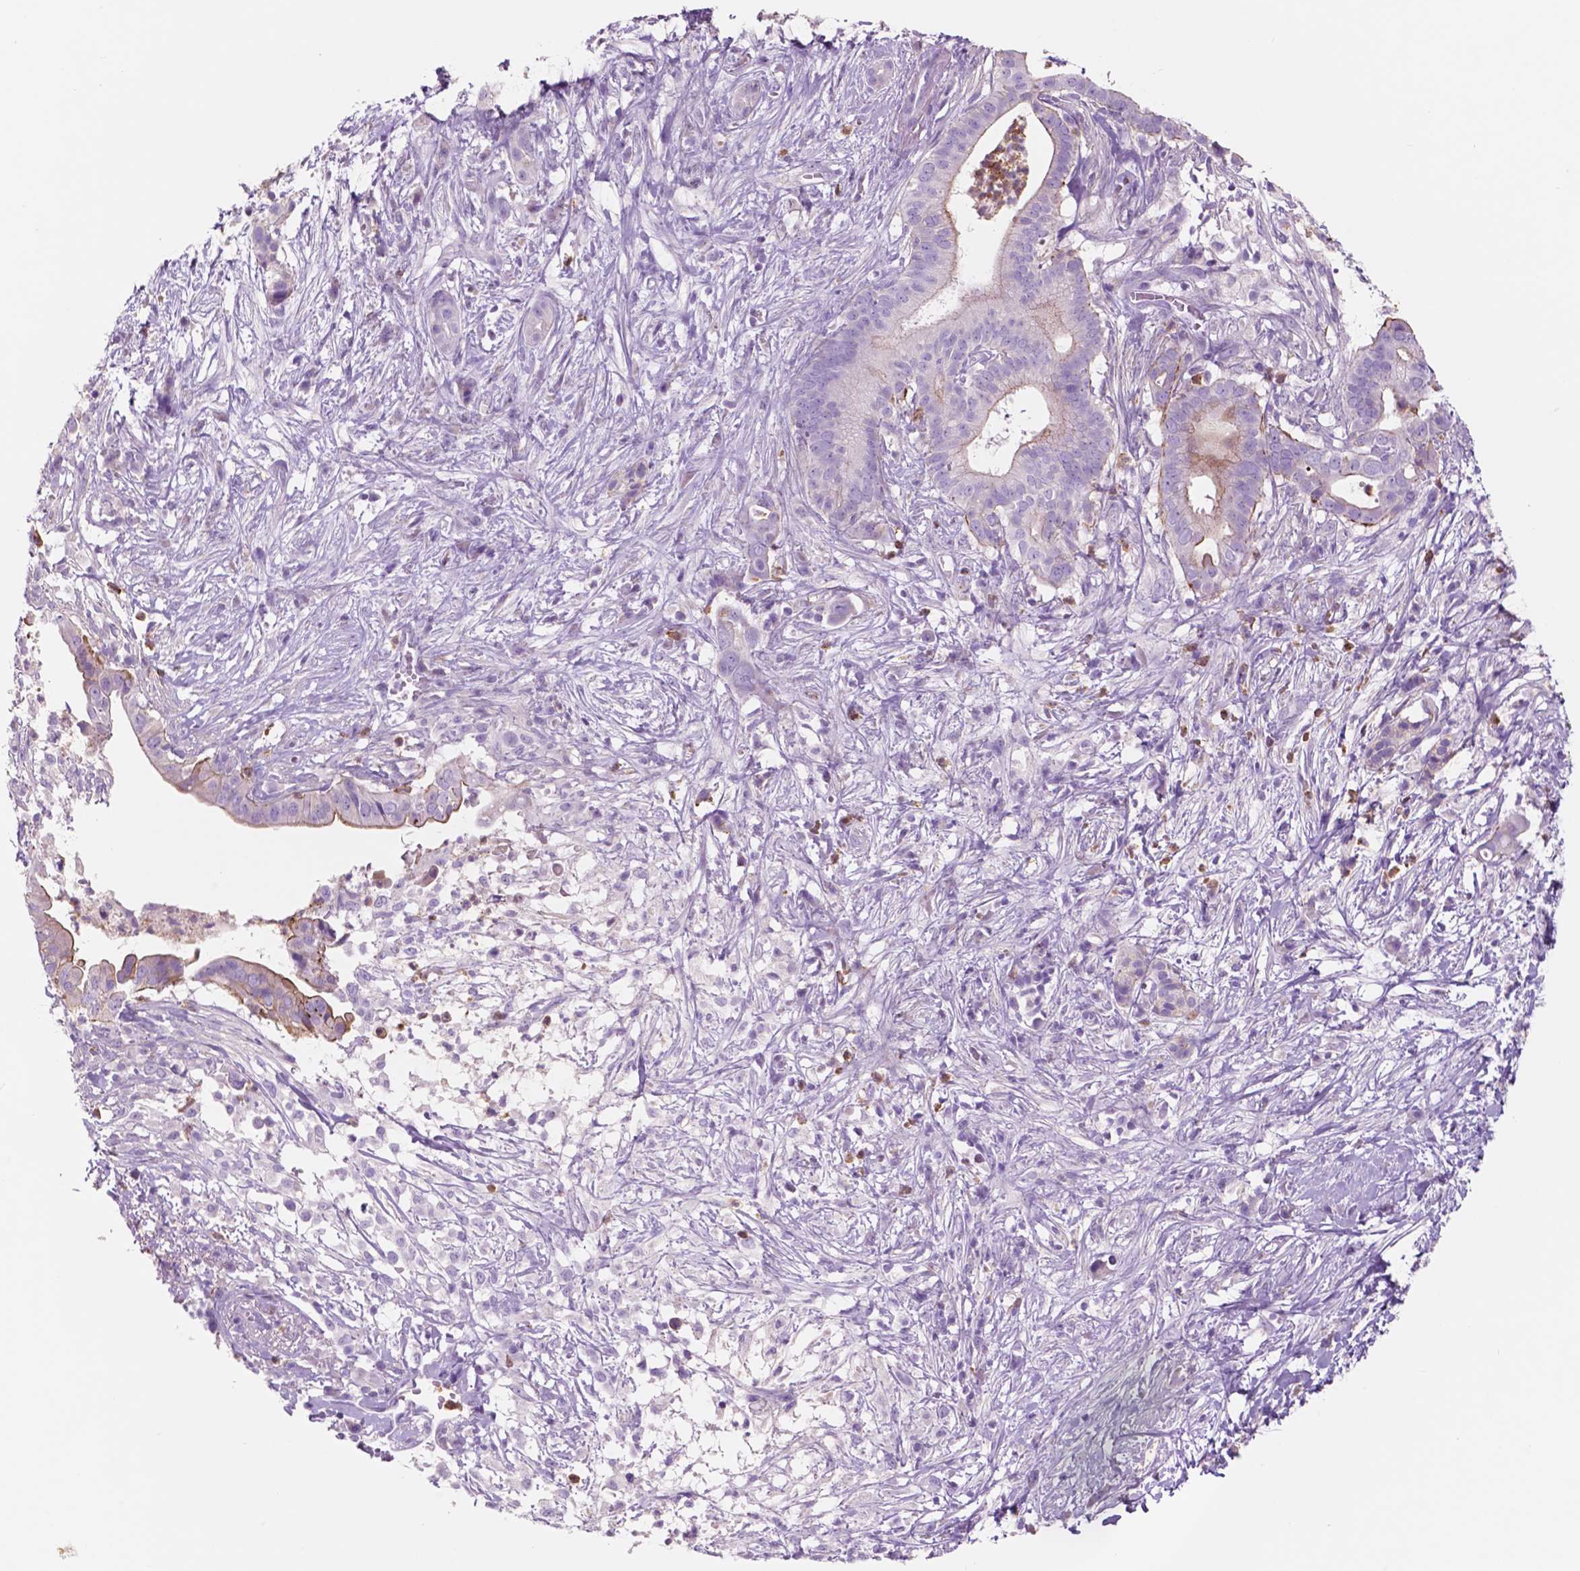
{"staining": {"intensity": "moderate", "quantity": "<25%", "location": "cytoplasmic/membranous"}, "tissue": "pancreatic cancer", "cell_type": "Tumor cells", "image_type": "cancer", "snomed": [{"axis": "morphology", "description": "Adenocarcinoma, NOS"}, {"axis": "topography", "description": "Pancreas"}], "caption": "A high-resolution photomicrograph shows immunohistochemistry staining of pancreatic adenocarcinoma, which shows moderate cytoplasmic/membranous staining in about <25% of tumor cells.", "gene": "CUZD1", "patient": {"sex": "male", "age": 61}}